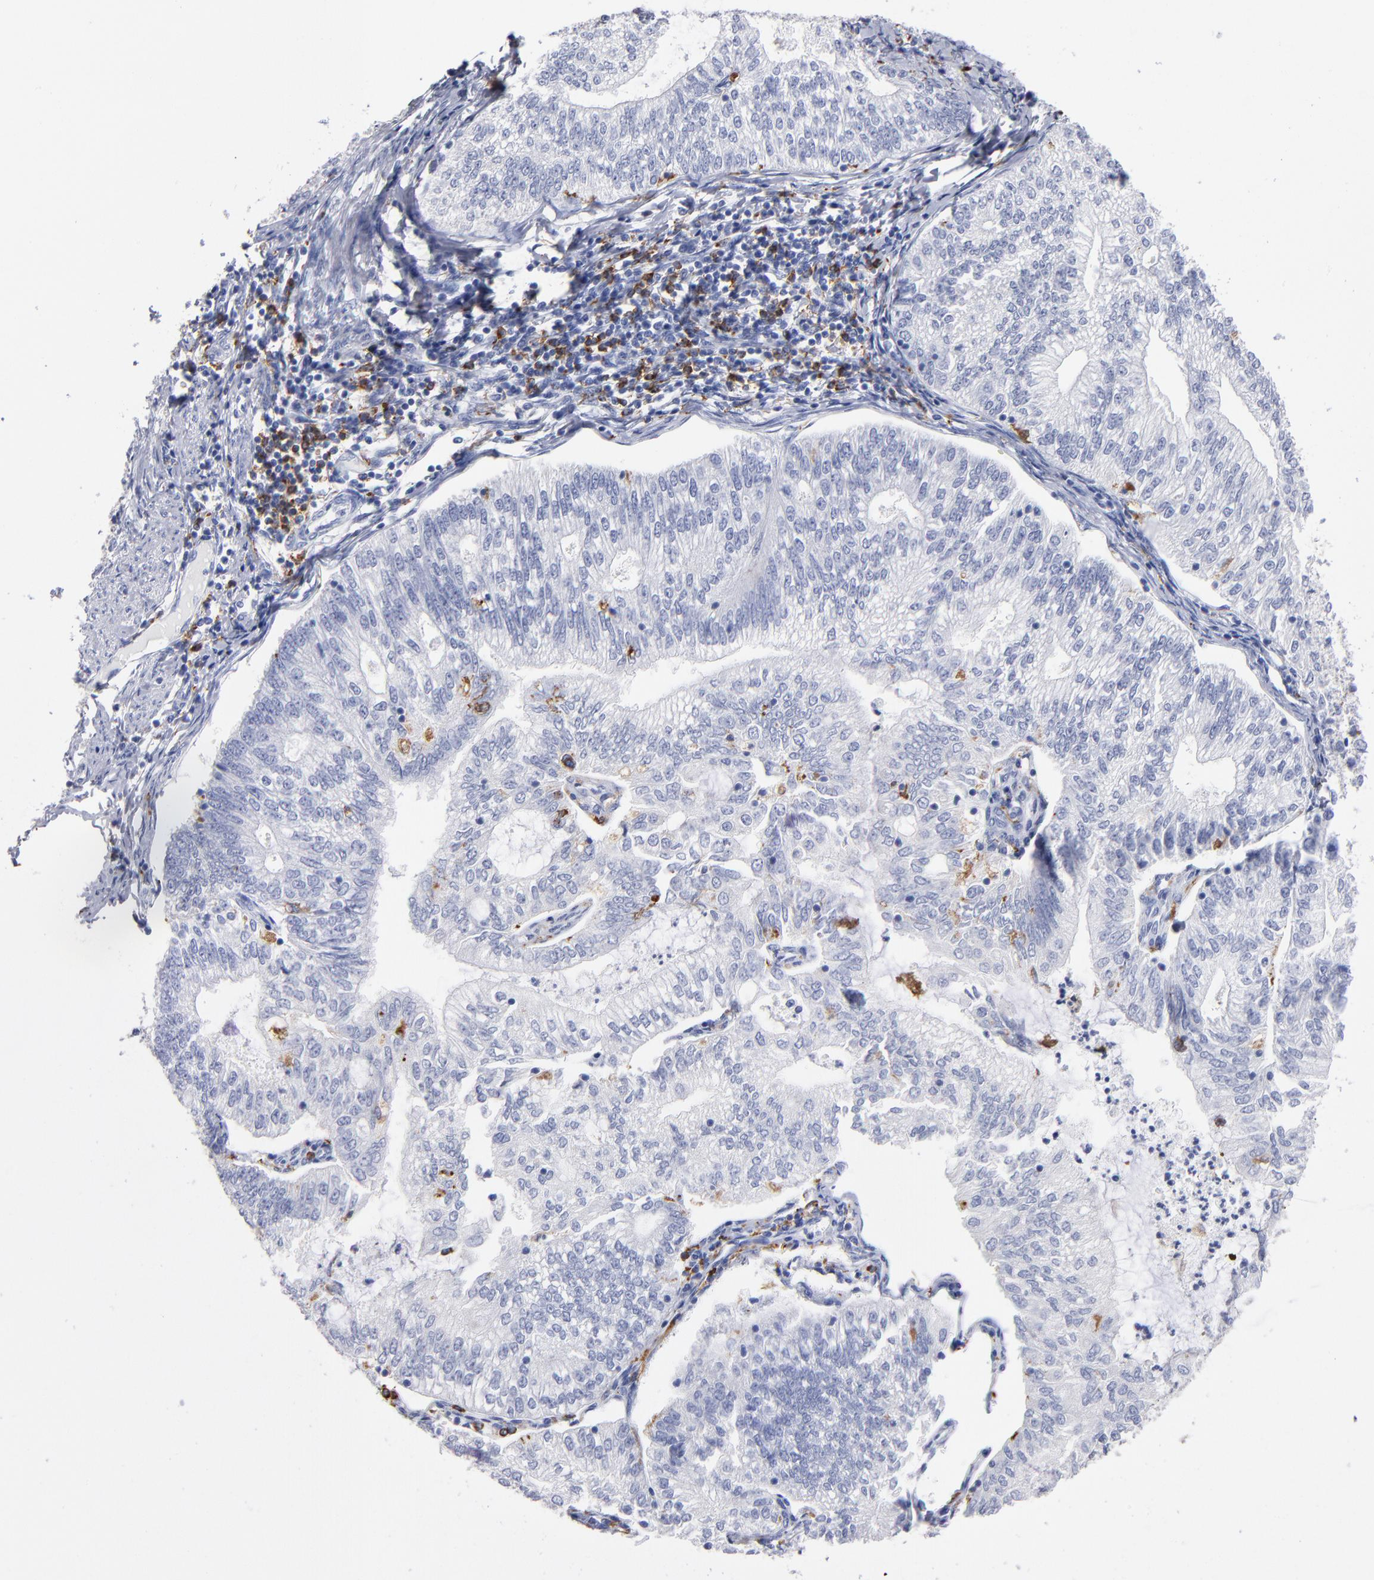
{"staining": {"intensity": "negative", "quantity": "none", "location": "none"}, "tissue": "endometrial cancer", "cell_type": "Tumor cells", "image_type": "cancer", "snomed": [{"axis": "morphology", "description": "Adenocarcinoma, NOS"}, {"axis": "topography", "description": "Endometrium"}], "caption": "Tumor cells are negative for protein expression in human adenocarcinoma (endometrial). (IHC, brightfield microscopy, high magnification).", "gene": "CD180", "patient": {"sex": "female", "age": 69}}